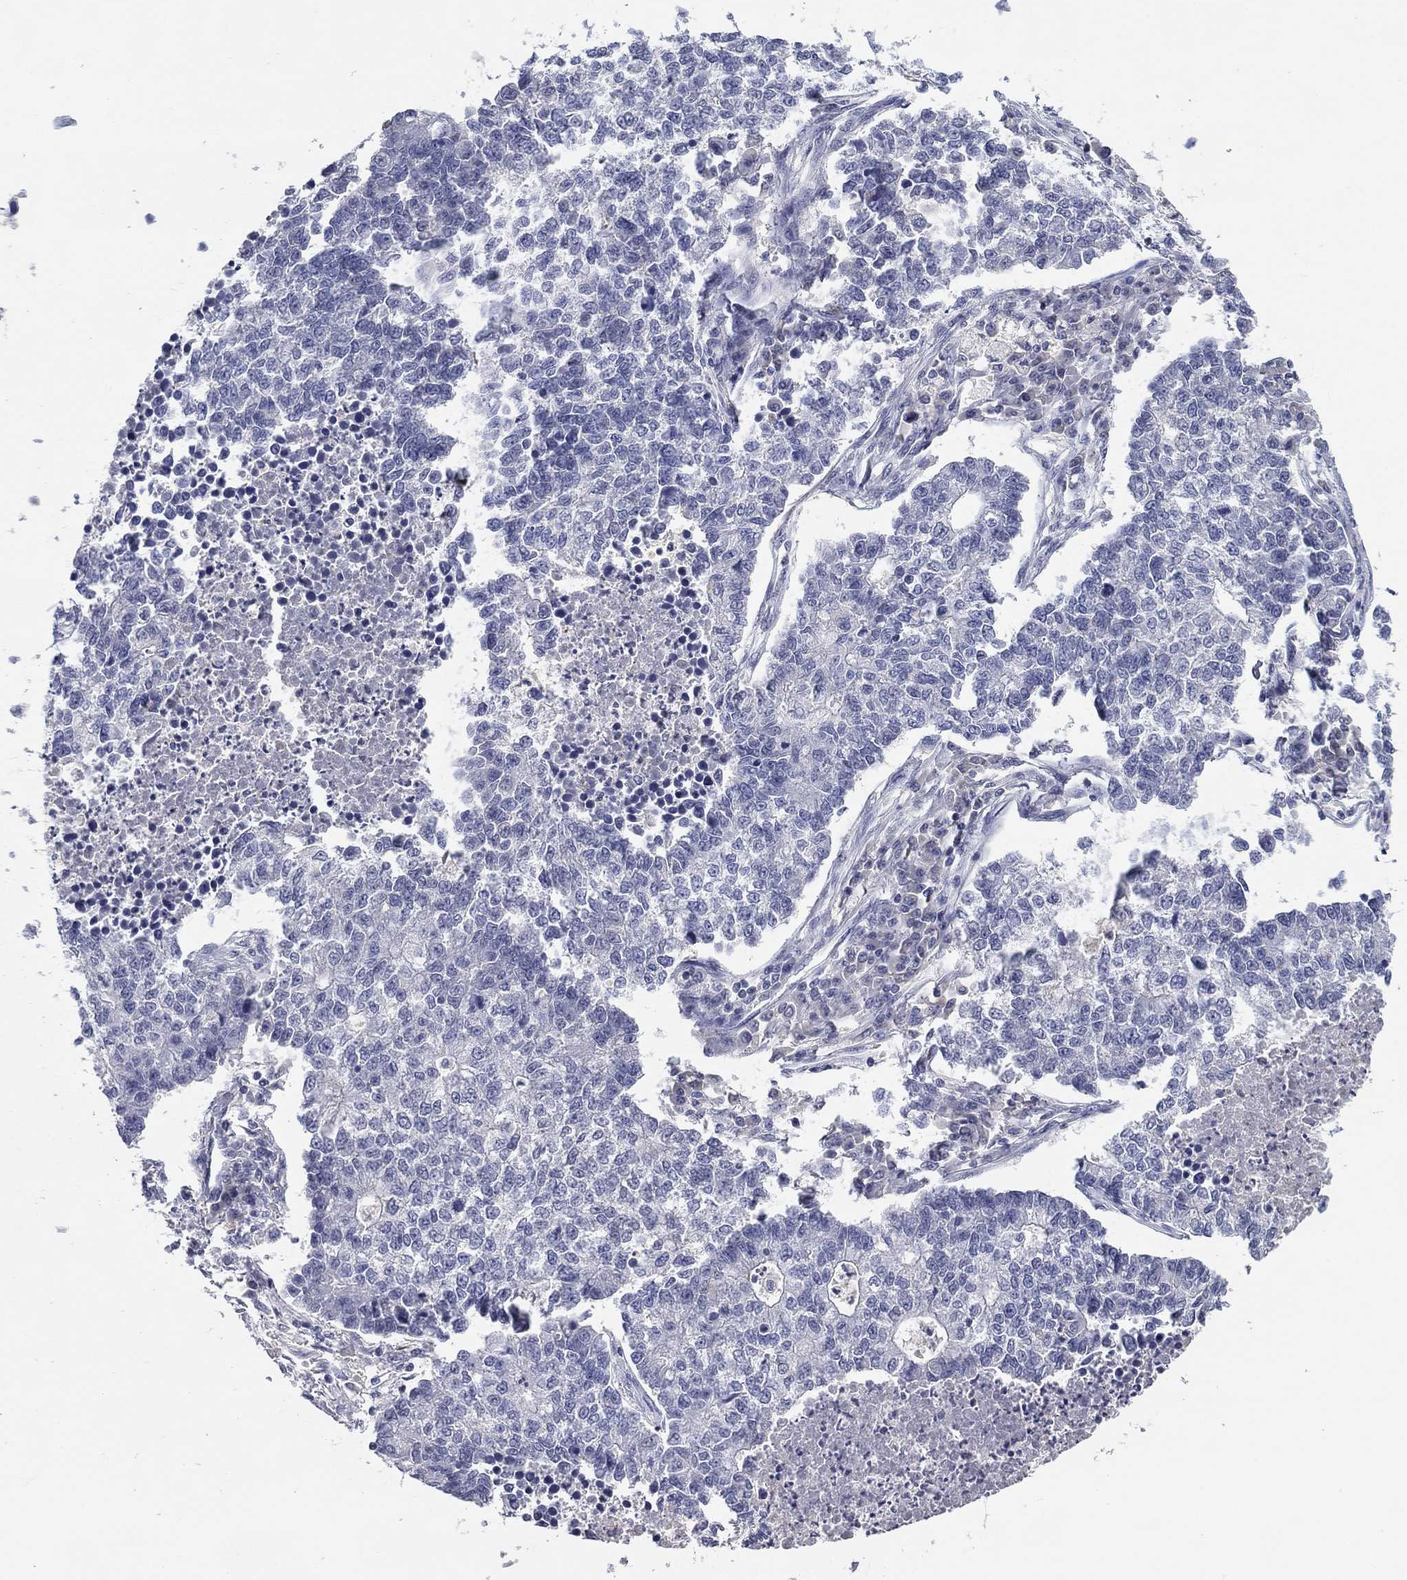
{"staining": {"intensity": "negative", "quantity": "none", "location": "none"}, "tissue": "lung cancer", "cell_type": "Tumor cells", "image_type": "cancer", "snomed": [{"axis": "morphology", "description": "Adenocarcinoma, NOS"}, {"axis": "topography", "description": "Lung"}], "caption": "A photomicrograph of lung cancer stained for a protein displays no brown staining in tumor cells.", "gene": "DDTL", "patient": {"sex": "male", "age": 57}}